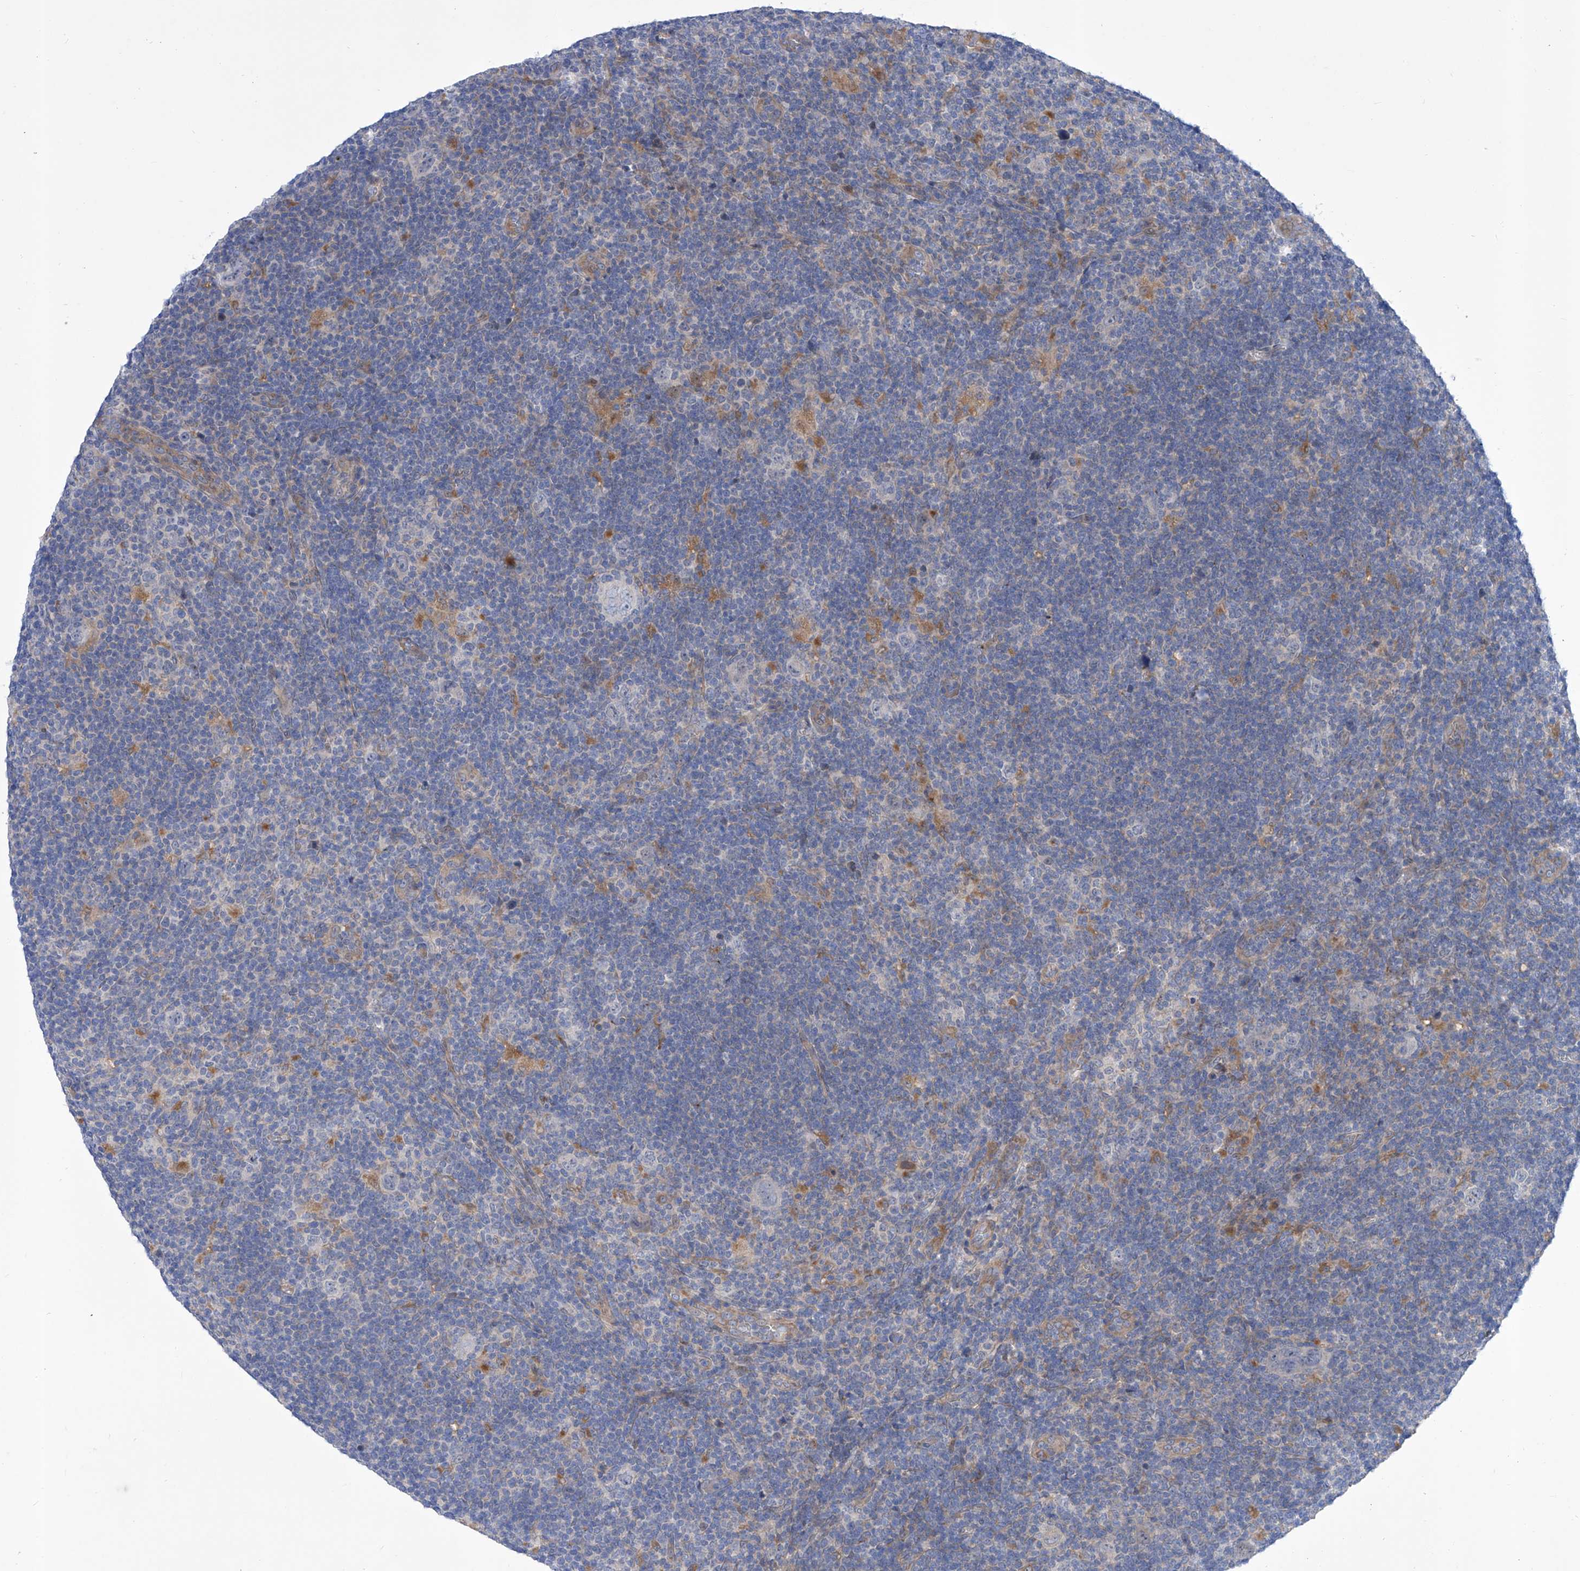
{"staining": {"intensity": "negative", "quantity": "none", "location": "none"}, "tissue": "lymphoma", "cell_type": "Tumor cells", "image_type": "cancer", "snomed": [{"axis": "morphology", "description": "Hodgkin's disease, NOS"}, {"axis": "topography", "description": "Lymph node"}], "caption": "A photomicrograph of human Hodgkin's disease is negative for staining in tumor cells. (Stains: DAB IHC with hematoxylin counter stain, Microscopy: brightfield microscopy at high magnification).", "gene": "SRBD1", "patient": {"sex": "female", "age": 57}}